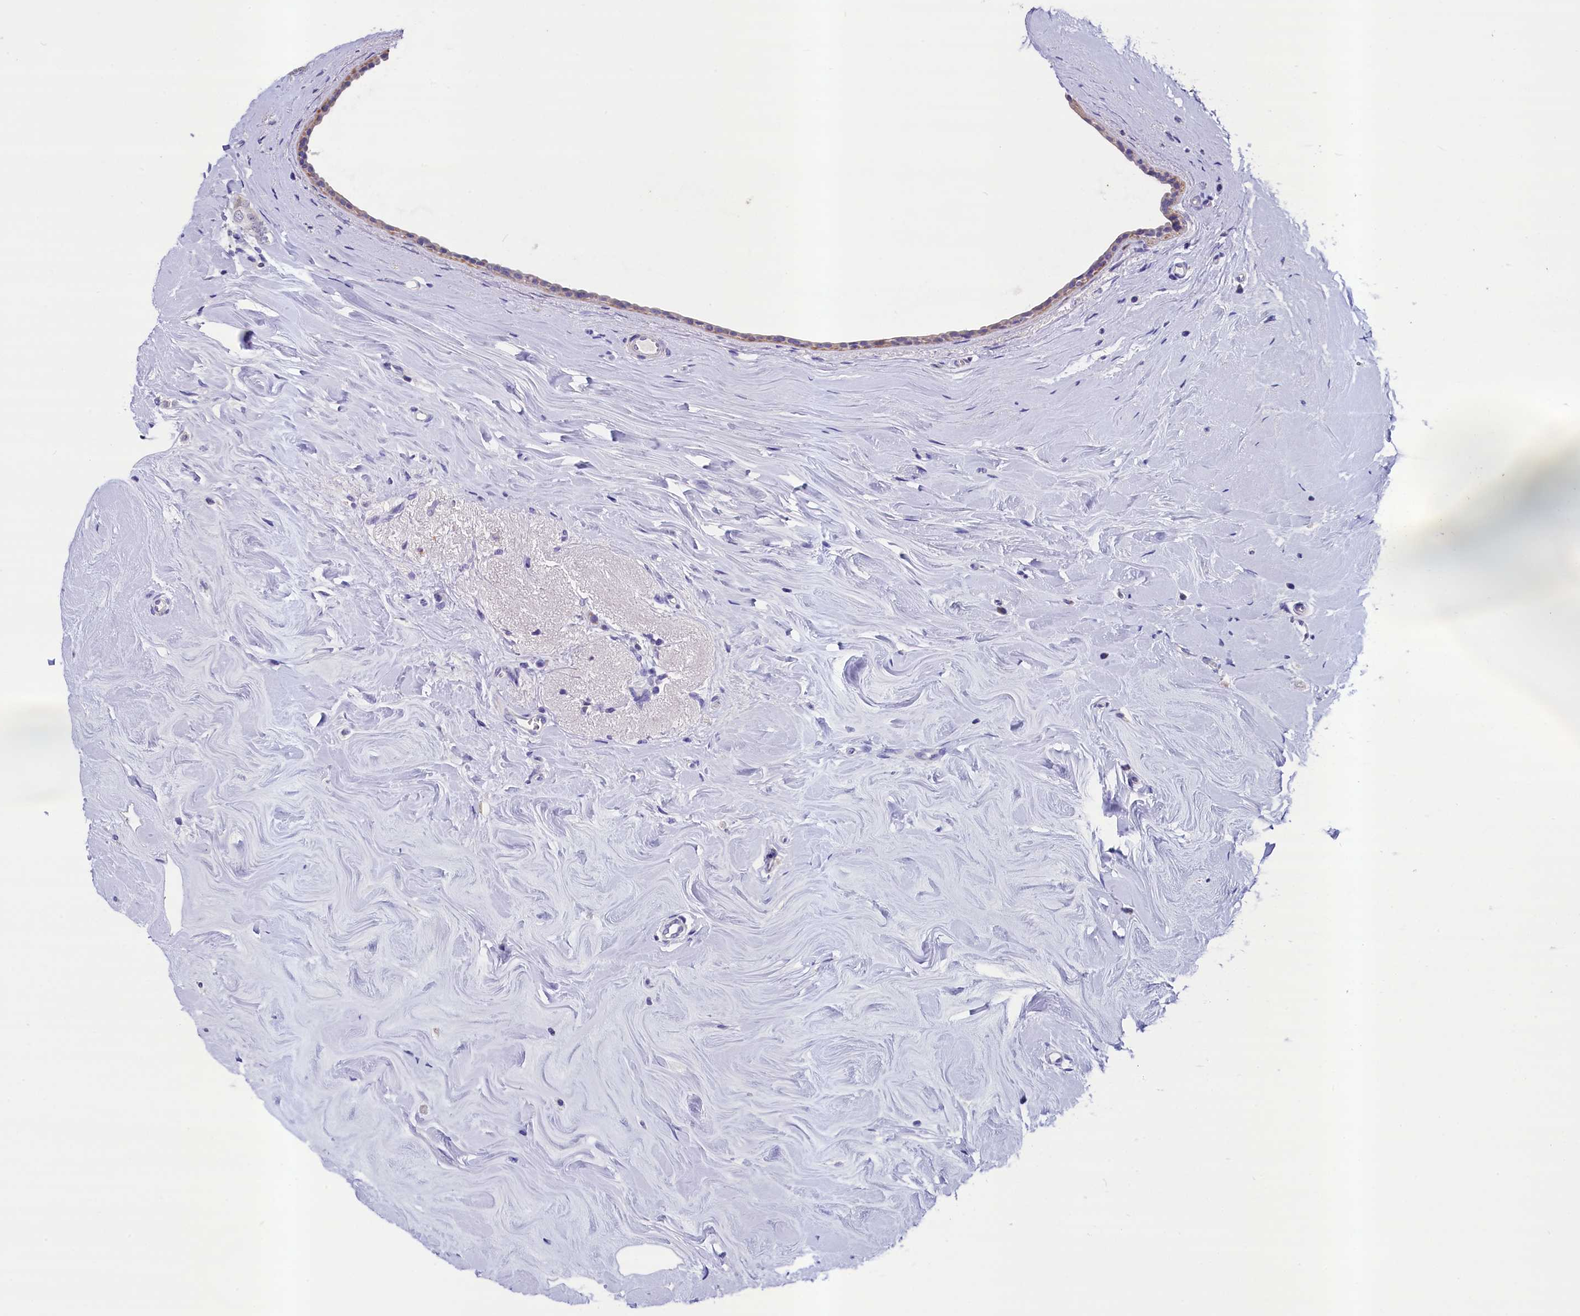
{"staining": {"intensity": "weak", "quantity": "<25%", "location": "cytoplasmic/membranous"}, "tissue": "breast cancer", "cell_type": "Tumor cells", "image_type": "cancer", "snomed": [{"axis": "morphology", "description": "Lobular carcinoma"}, {"axis": "topography", "description": "Breast"}], "caption": "Immunohistochemical staining of breast cancer demonstrates no significant expression in tumor cells.", "gene": "SCD5", "patient": {"sex": "female", "age": 47}}